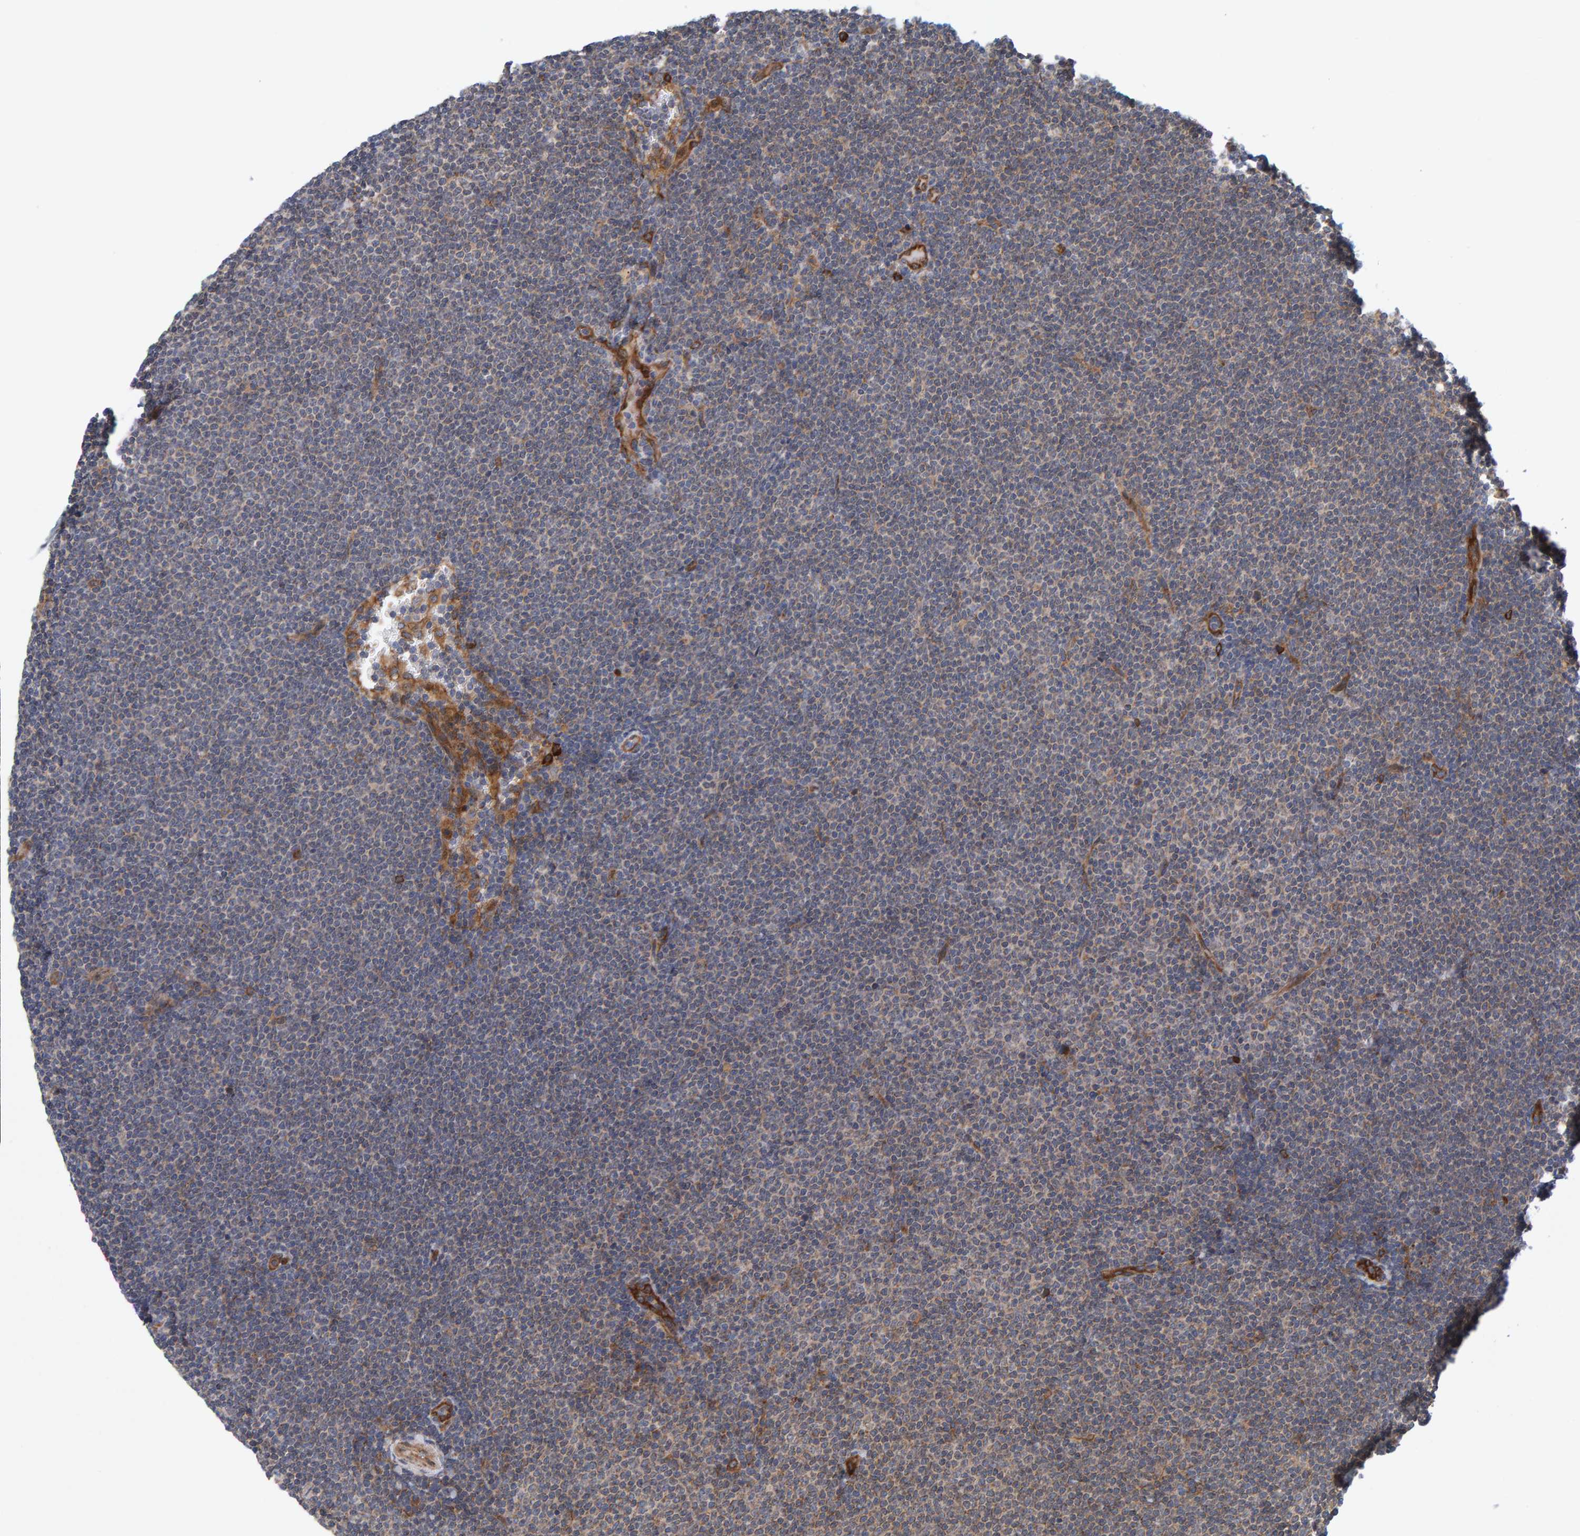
{"staining": {"intensity": "weak", "quantity": "<25%", "location": "cytoplasmic/membranous"}, "tissue": "lymphoma", "cell_type": "Tumor cells", "image_type": "cancer", "snomed": [{"axis": "morphology", "description": "Malignant lymphoma, non-Hodgkin's type, Low grade"}, {"axis": "topography", "description": "Lymph node"}], "caption": "Low-grade malignant lymphoma, non-Hodgkin's type was stained to show a protein in brown. There is no significant positivity in tumor cells.", "gene": "BAIAP2", "patient": {"sex": "female", "age": 53}}